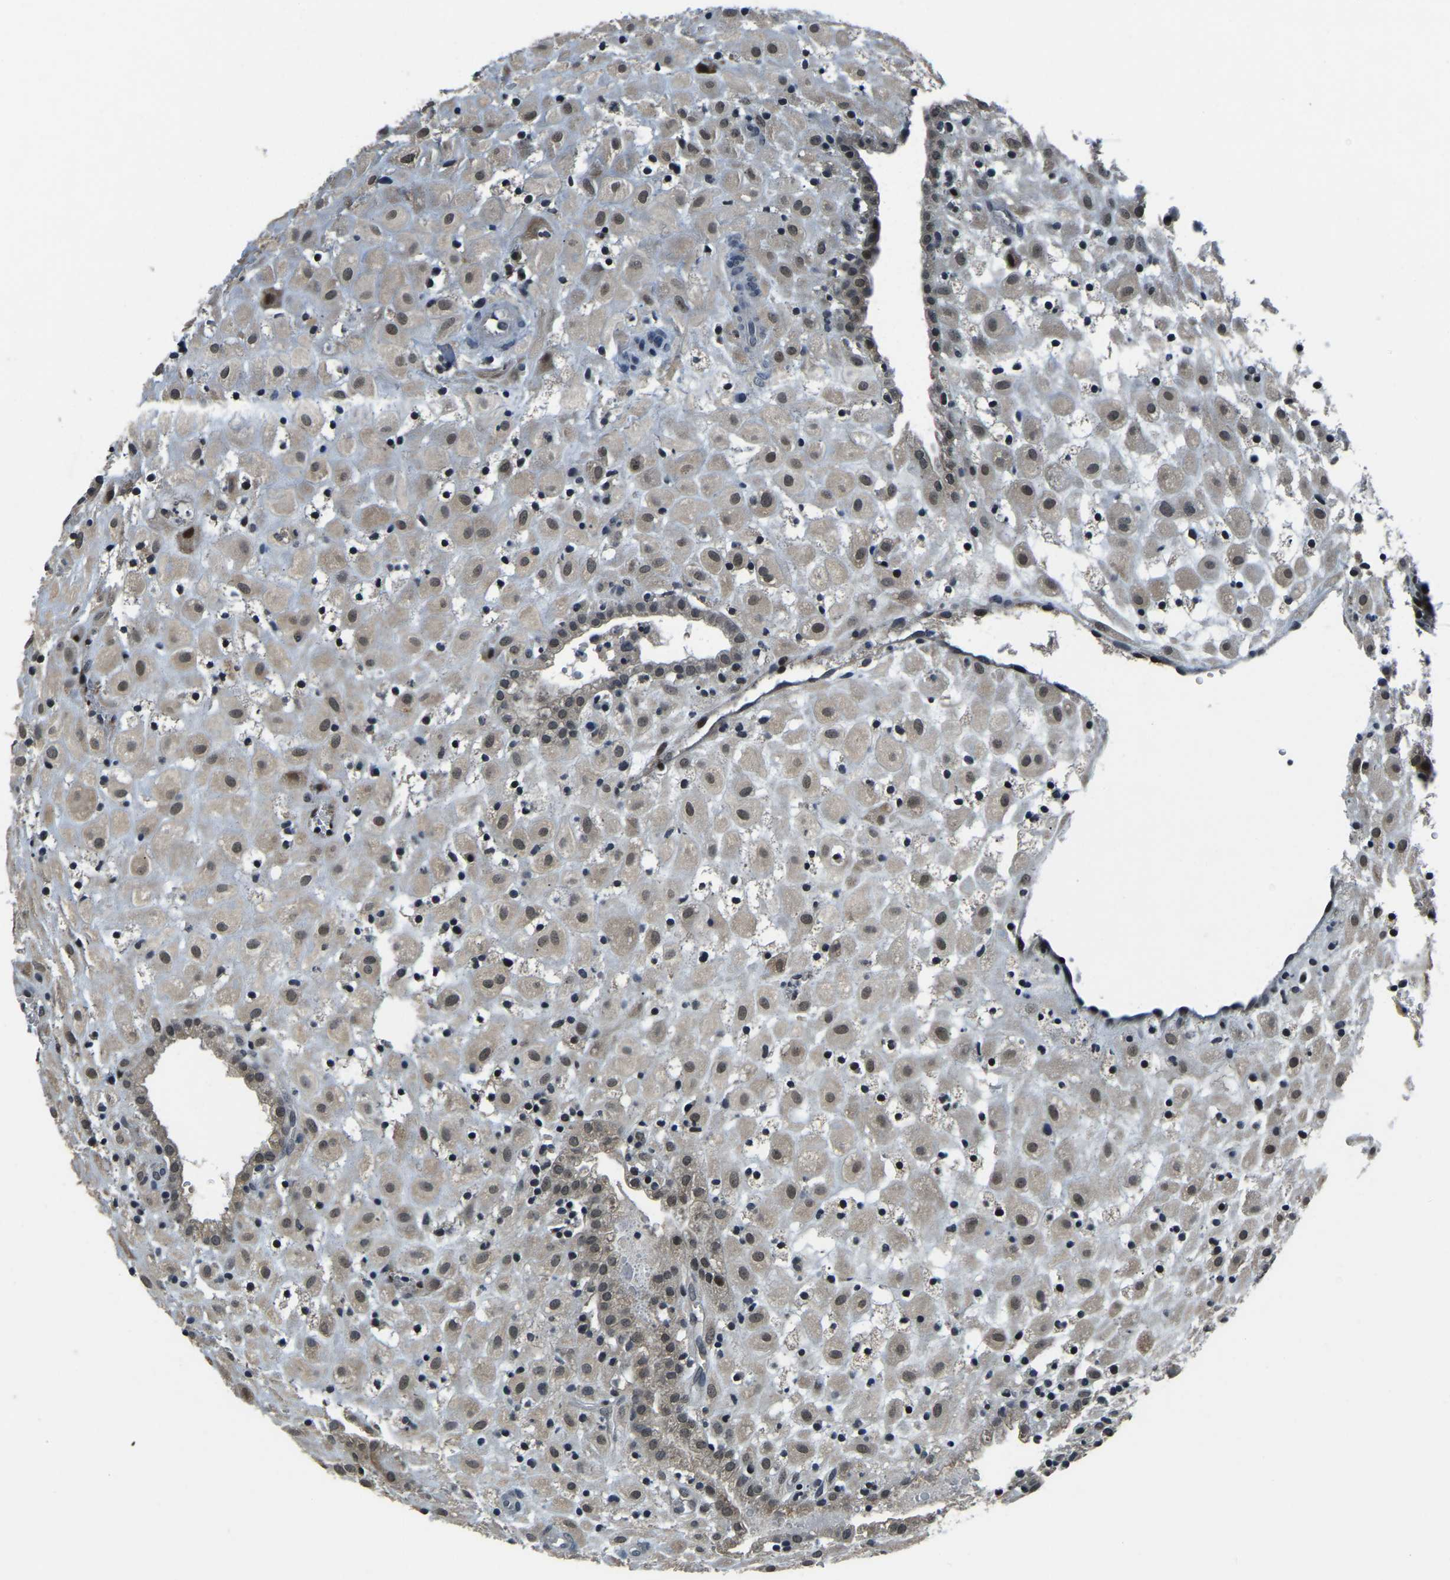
{"staining": {"intensity": "moderate", "quantity": ">75%", "location": "nuclear"}, "tissue": "placenta", "cell_type": "Decidual cells", "image_type": "normal", "snomed": [{"axis": "morphology", "description": "Normal tissue, NOS"}, {"axis": "topography", "description": "Placenta"}], "caption": "DAB (3,3'-diaminobenzidine) immunohistochemical staining of benign placenta reveals moderate nuclear protein staining in approximately >75% of decidual cells.", "gene": "ING2", "patient": {"sex": "female", "age": 18}}